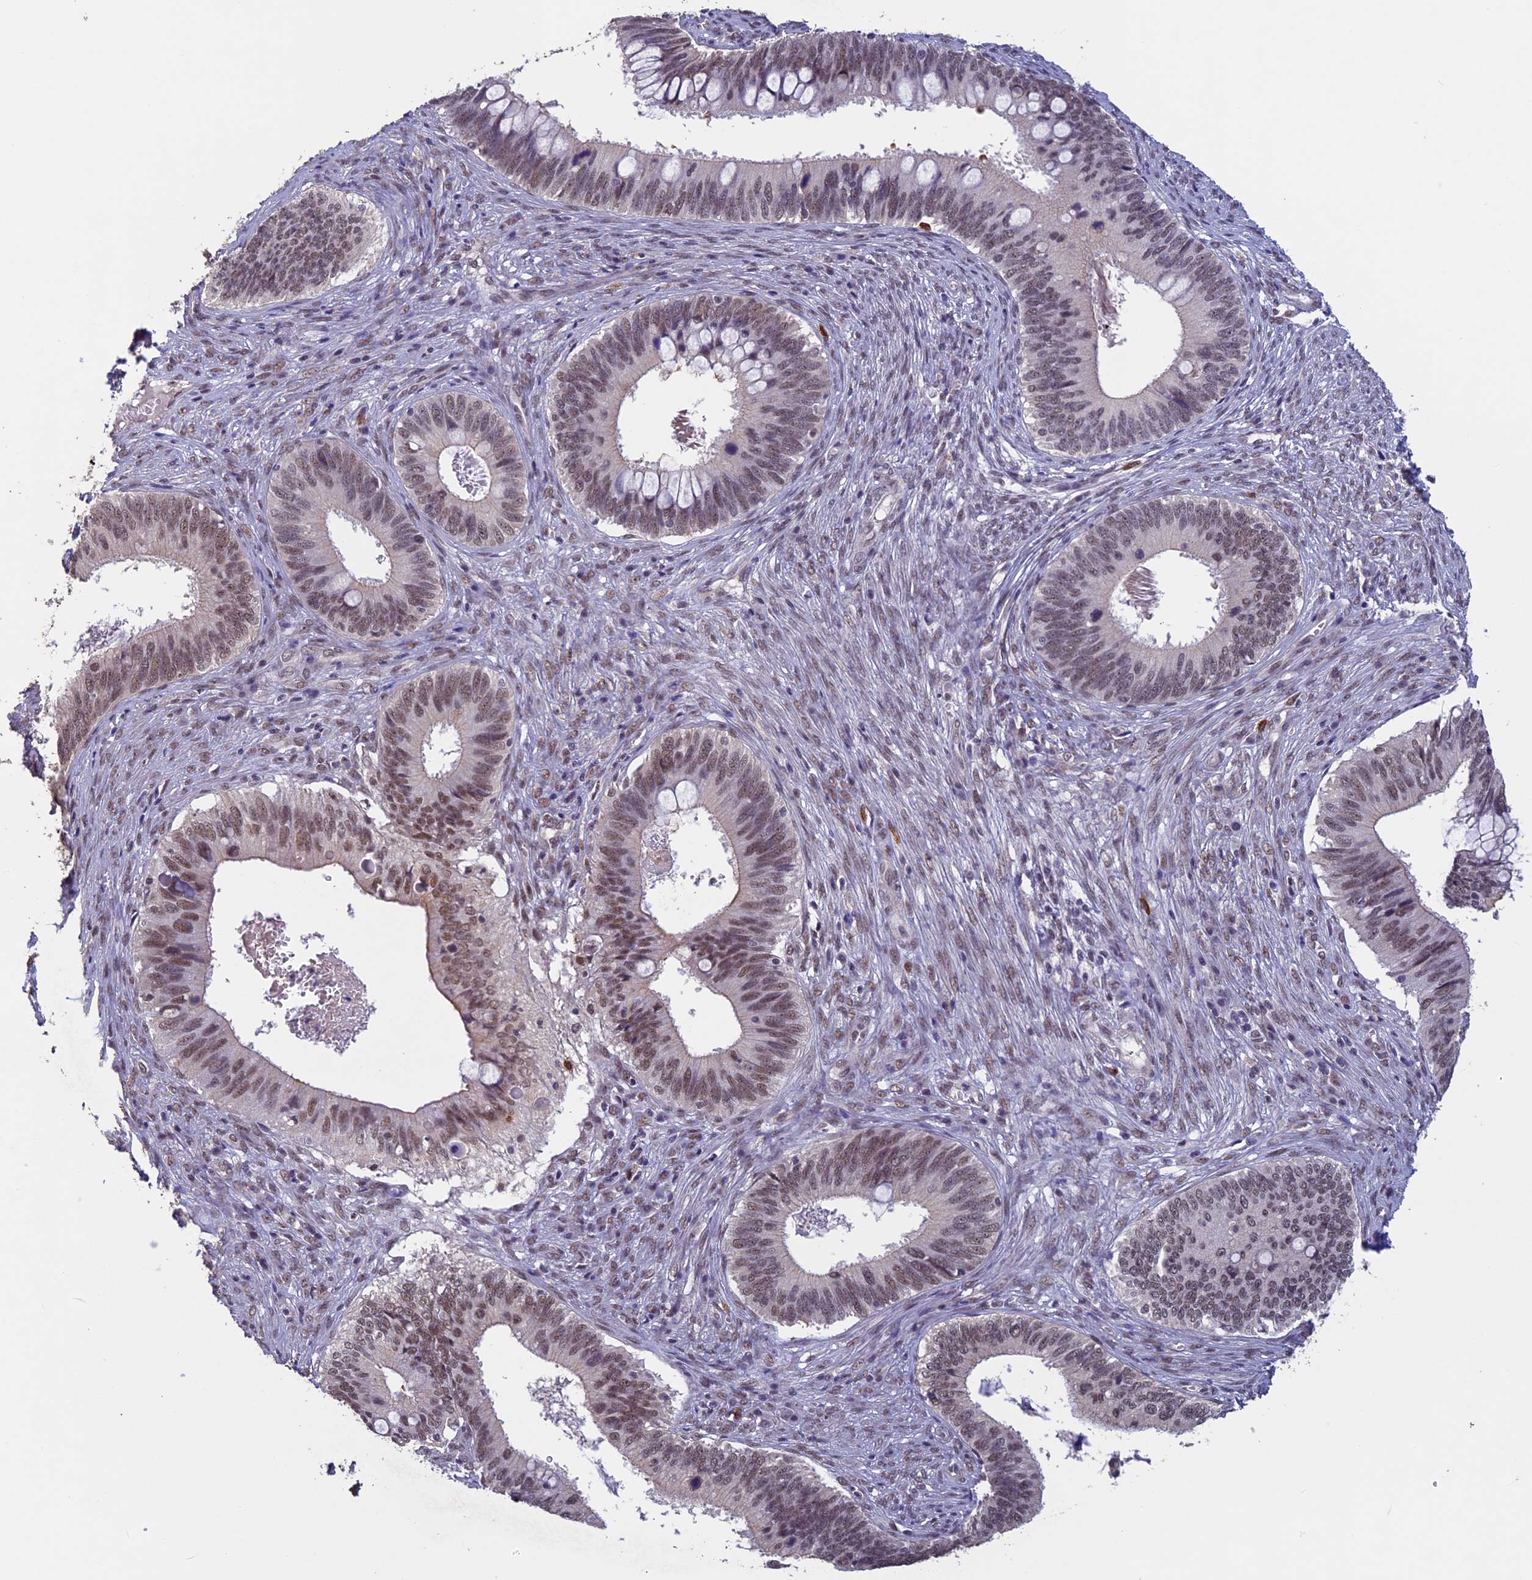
{"staining": {"intensity": "moderate", "quantity": ">75%", "location": "nuclear"}, "tissue": "cervical cancer", "cell_type": "Tumor cells", "image_type": "cancer", "snomed": [{"axis": "morphology", "description": "Adenocarcinoma, NOS"}, {"axis": "topography", "description": "Cervix"}], "caption": "Cervical cancer stained for a protein reveals moderate nuclear positivity in tumor cells.", "gene": "RNF40", "patient": {"sex": "female", "age": 42}}